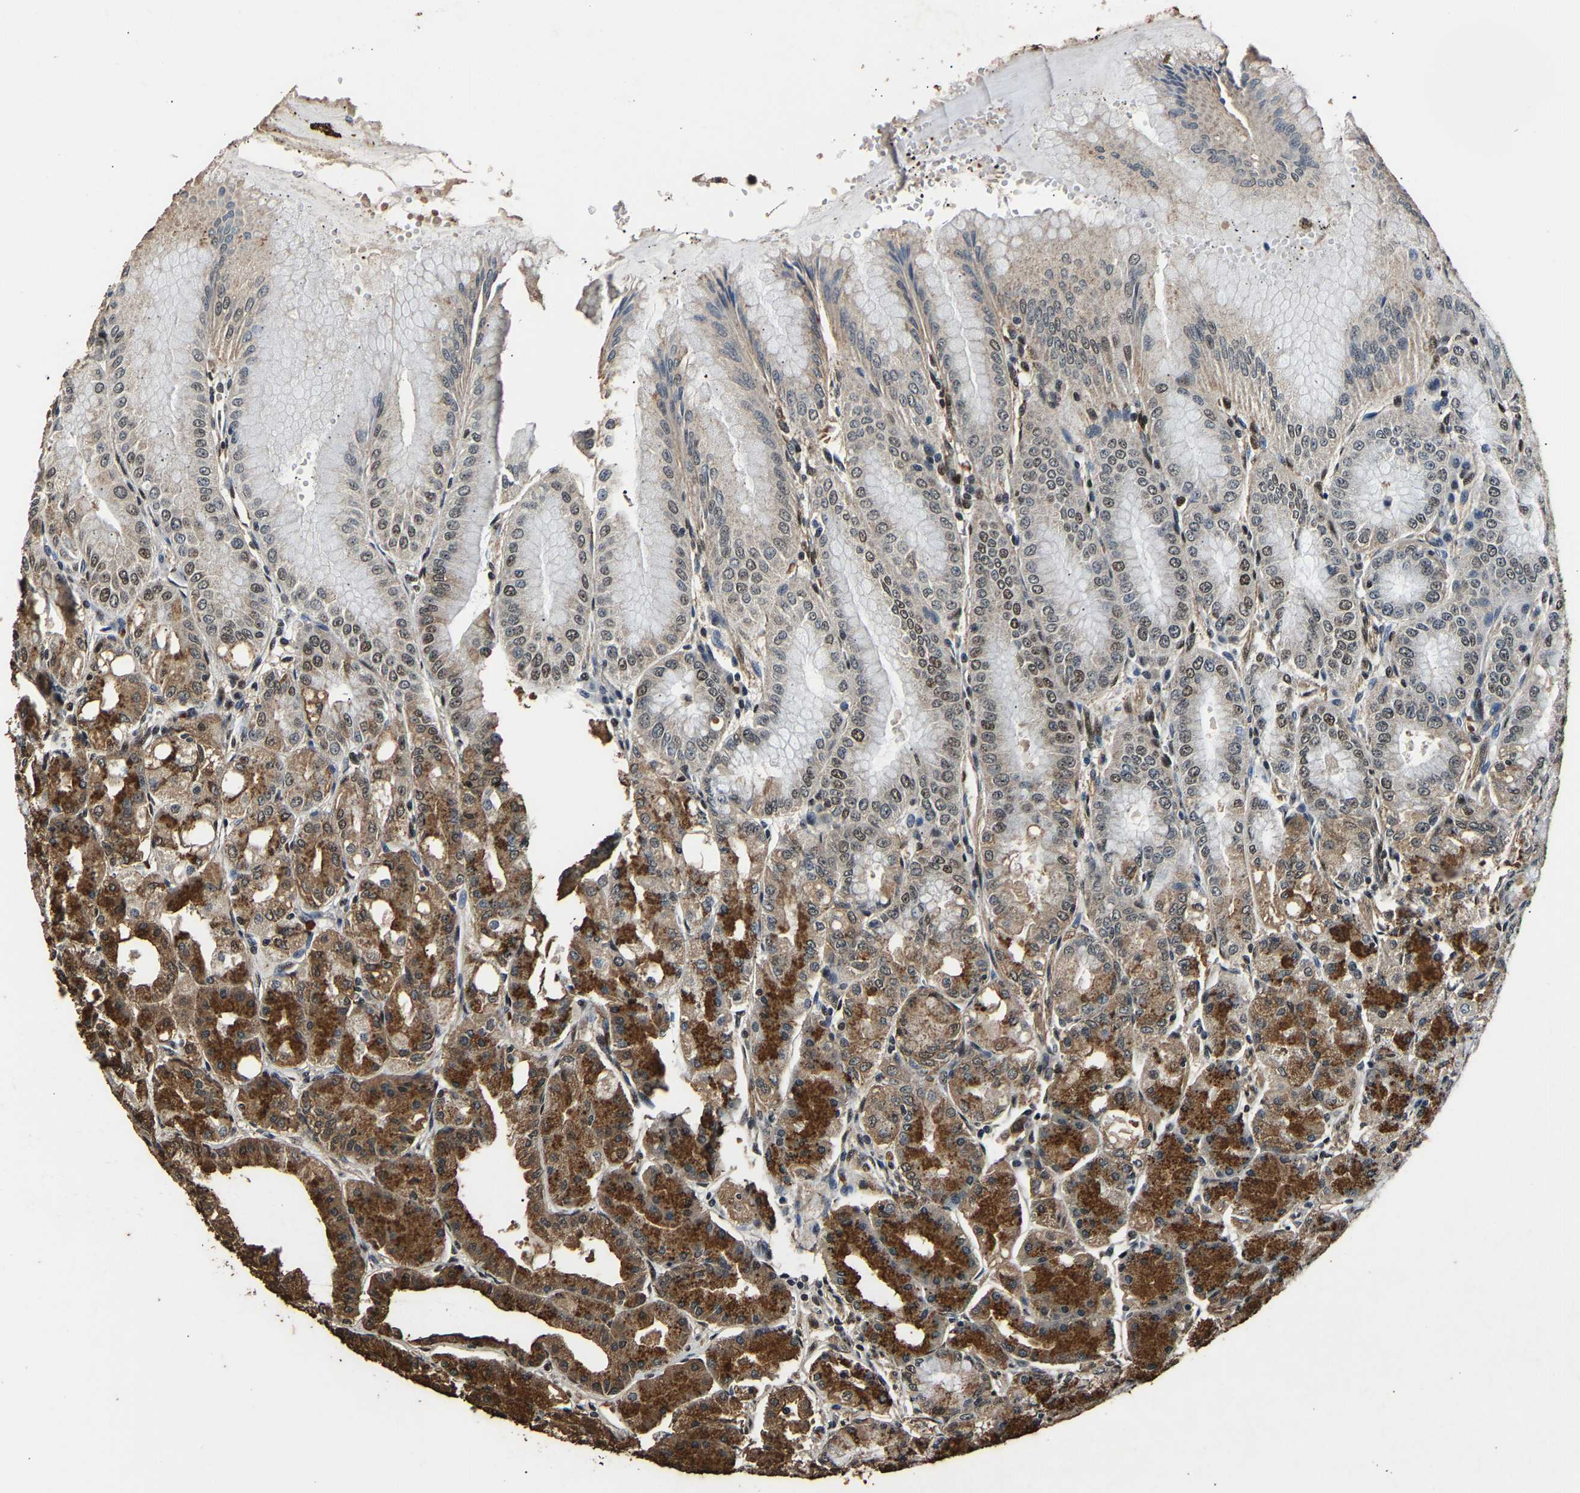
{"staining": {"intensity": "strong", "quantity": ">75%", "location": "cytoplasmic/membranous,nuclear"}, "tissue": "stomach", "cell_type": "Glandular cells", "image_type": "normal", "snomed": [{"axis": "morphology", "description": "Normal tissue, NOS"}, {"axis": "topography", "description": "Stomach, lower"}], "caption": "This histopathology image shows unremarkable stomach stained with immunohistochemistry (IHC) to label a protein in brown. The cytoplasmic/membranous,nuclear of glandular cells show strong positivity for the protein. Nuclei are counter-stained blue.", "gene": "SAFB", "patient": {"sex": "male", "age": 71}}